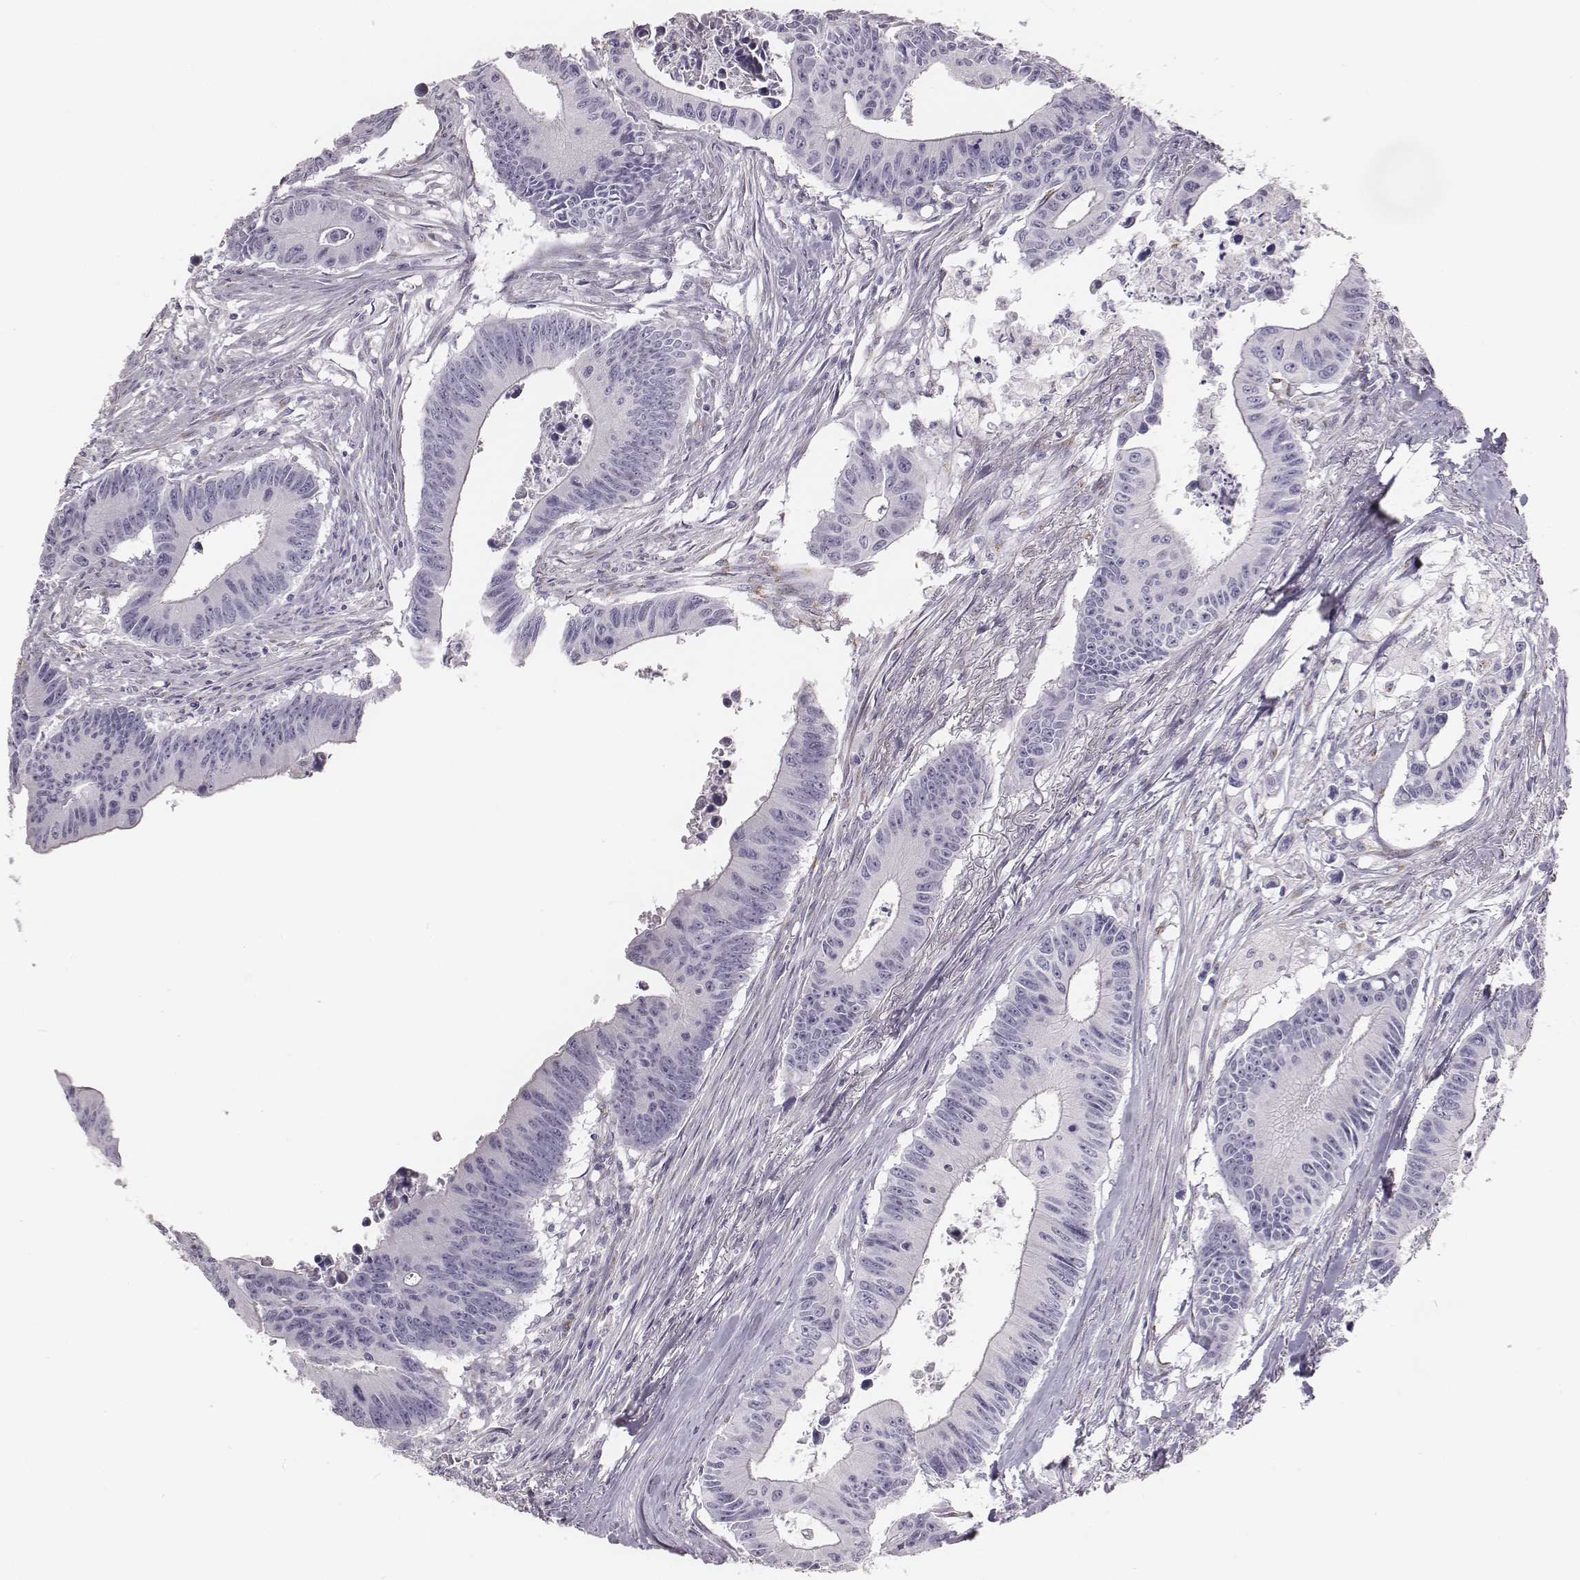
{"staining": {"intensity": "negative", "quantity": "none", "location": "none"}, "tissue": "colorectal cancer", "cell_type": "Tumor cells", "image_type": "cancer", "snomed": [{"axis": "morphology", "description": "Adenocarcinoma, NOS"}, {"axis": "topography", "description": "Colon"}], "caption": "Protein analysis of adenocarcinoma (colorectal) reveals no significant positivity in tumor cells.", "gene": "C6orf58", "patient": {"sex": "female", "age": 87}}